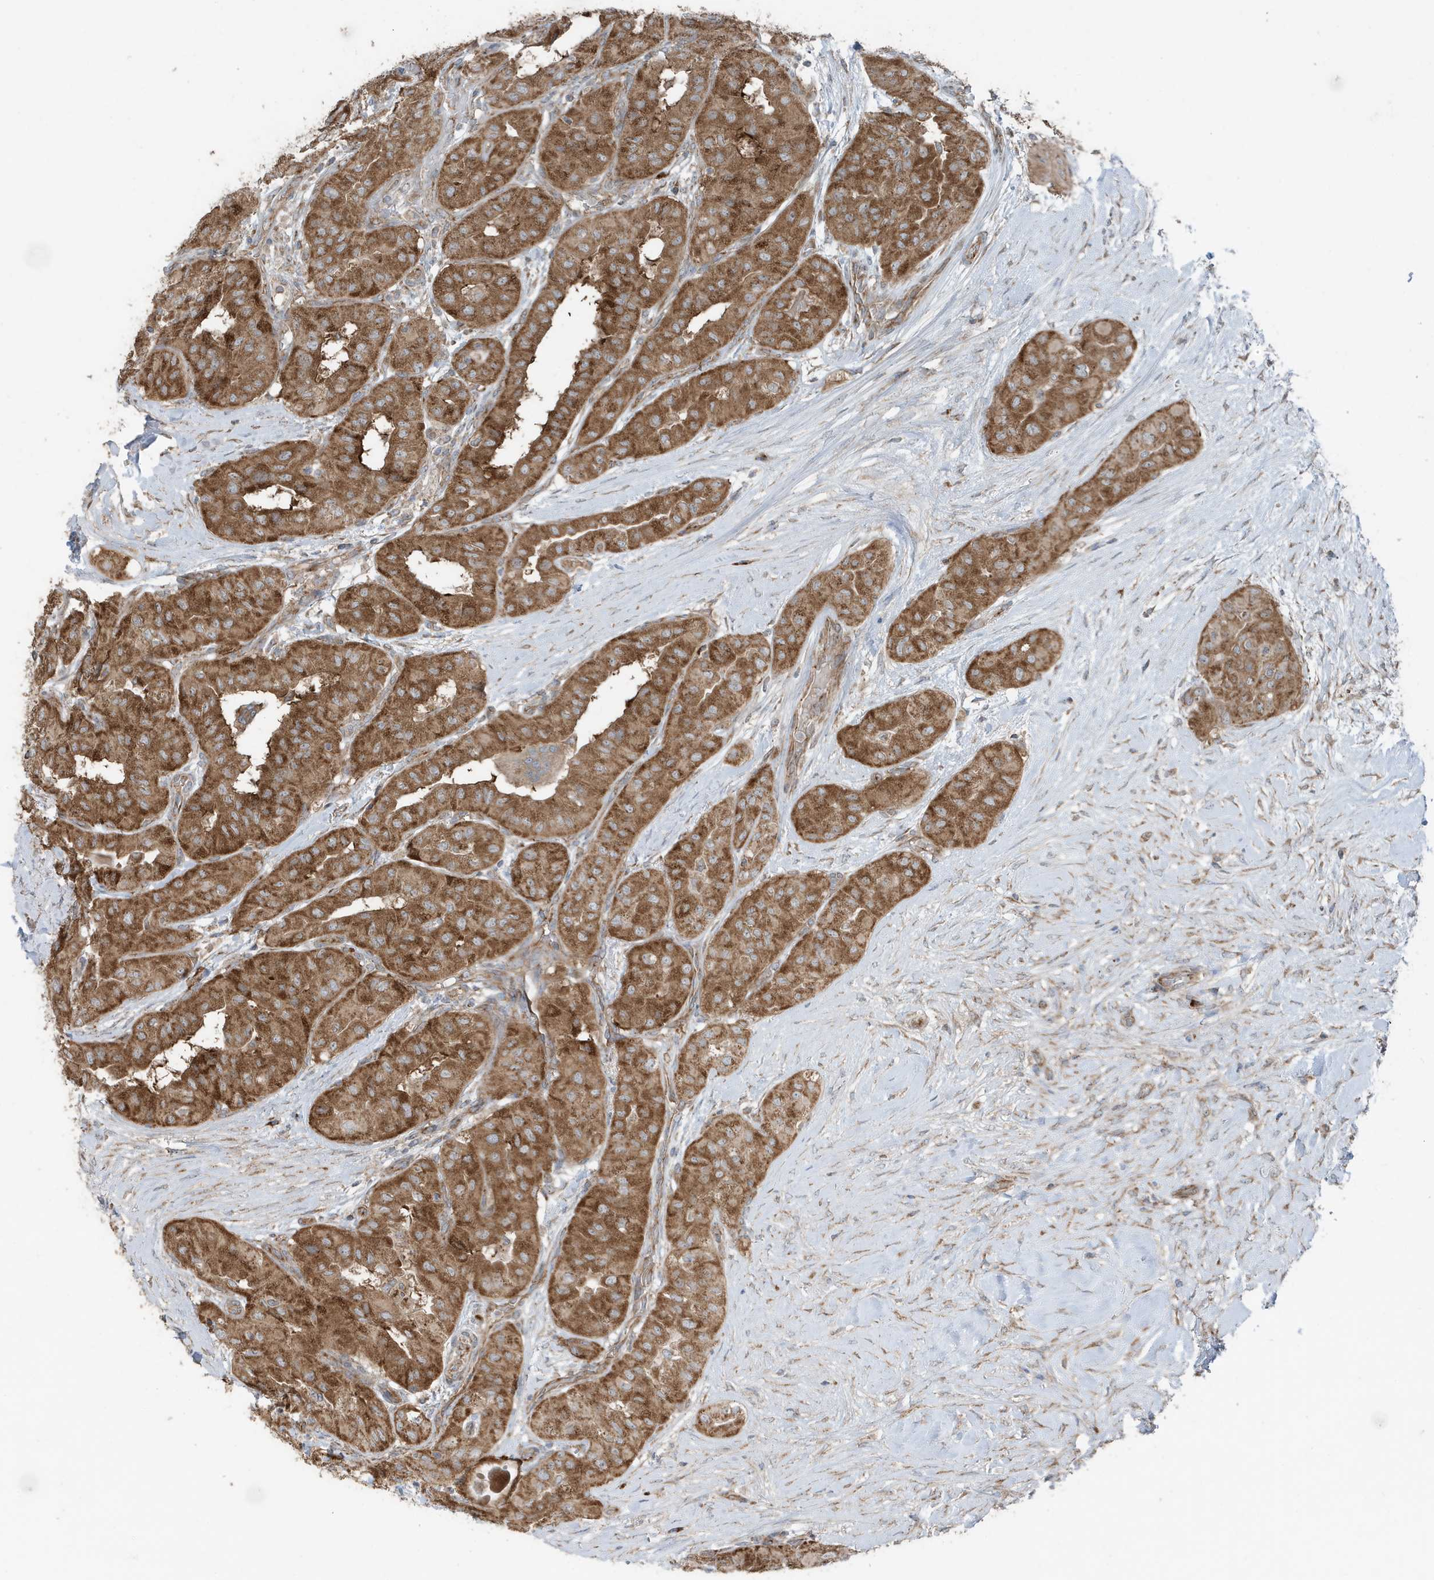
{"staining": {"intensity": "strong", "quantity": ">75%", "location": "cytoplasmic/membranous"}, "tissue": "thyroid cancer", "cell_type": "Tumor cells", "image_type": "cancer", "snomed": [{"axis": "morphology", "description": "Papillary adenocarcinoma, NOS"}, {"axis": "topography", "description": "Thyroid gland"}], "caption": "Immunohistochemistry staining of papillary adenocarcinoma (thyroid), which displays high levels of strong cytoplasmic/membranous expression in about >75% of tumor cells indicating strong cytoplasmic/membranous protein positivity. The staining was performed using DAB (3,3'-diaminobenzidine) (brown) for protein detection and nuclei were counterstained in hematoxylin (blue).", "gene": "GOLGA4", "patient": {"sex": "female", "age": 59}}